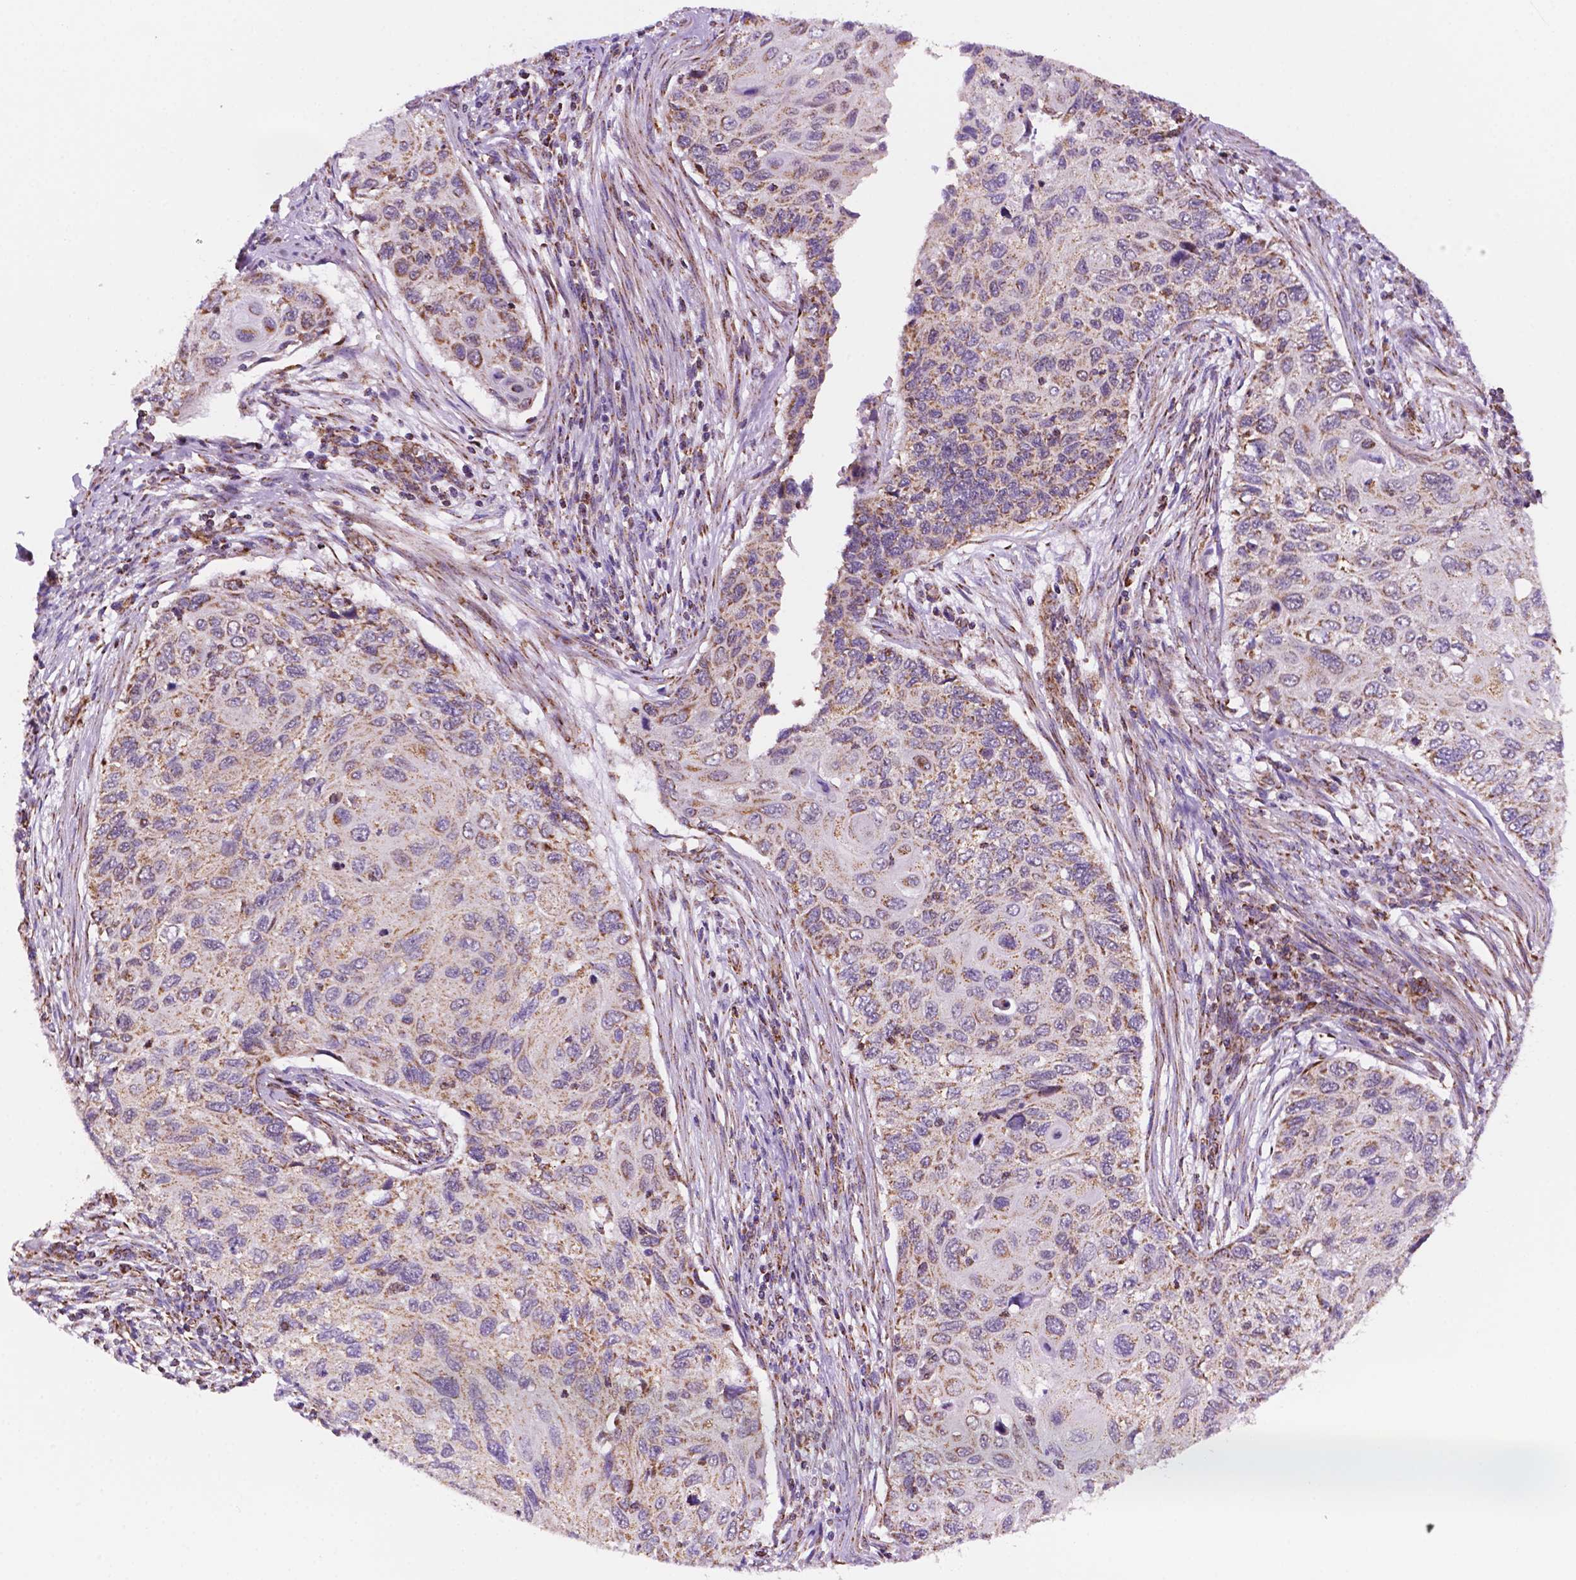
{"staining": {"intensity": "moderate", "quantity": ">75%", "location": "cytoplasmic/membranous"}, "tissue": "cervical cancer", "cell_type": "Tumor cells", "image_type": "cancer", "snomed": [{"axis": "morphology", "description": "Squamous cell carcinoma, NOS"}, {"axis": "topography", "description": "Cervix"}], "caption": "There is medium levels of moderate cytoplasmic/membranous staining in tumor cells of cervical squamous cell carcinoma, as demonstrated by immunohistochemical staining (brown color).", "gene": "GEMIN4", "patient": {"sex": "female", "age": 70}}